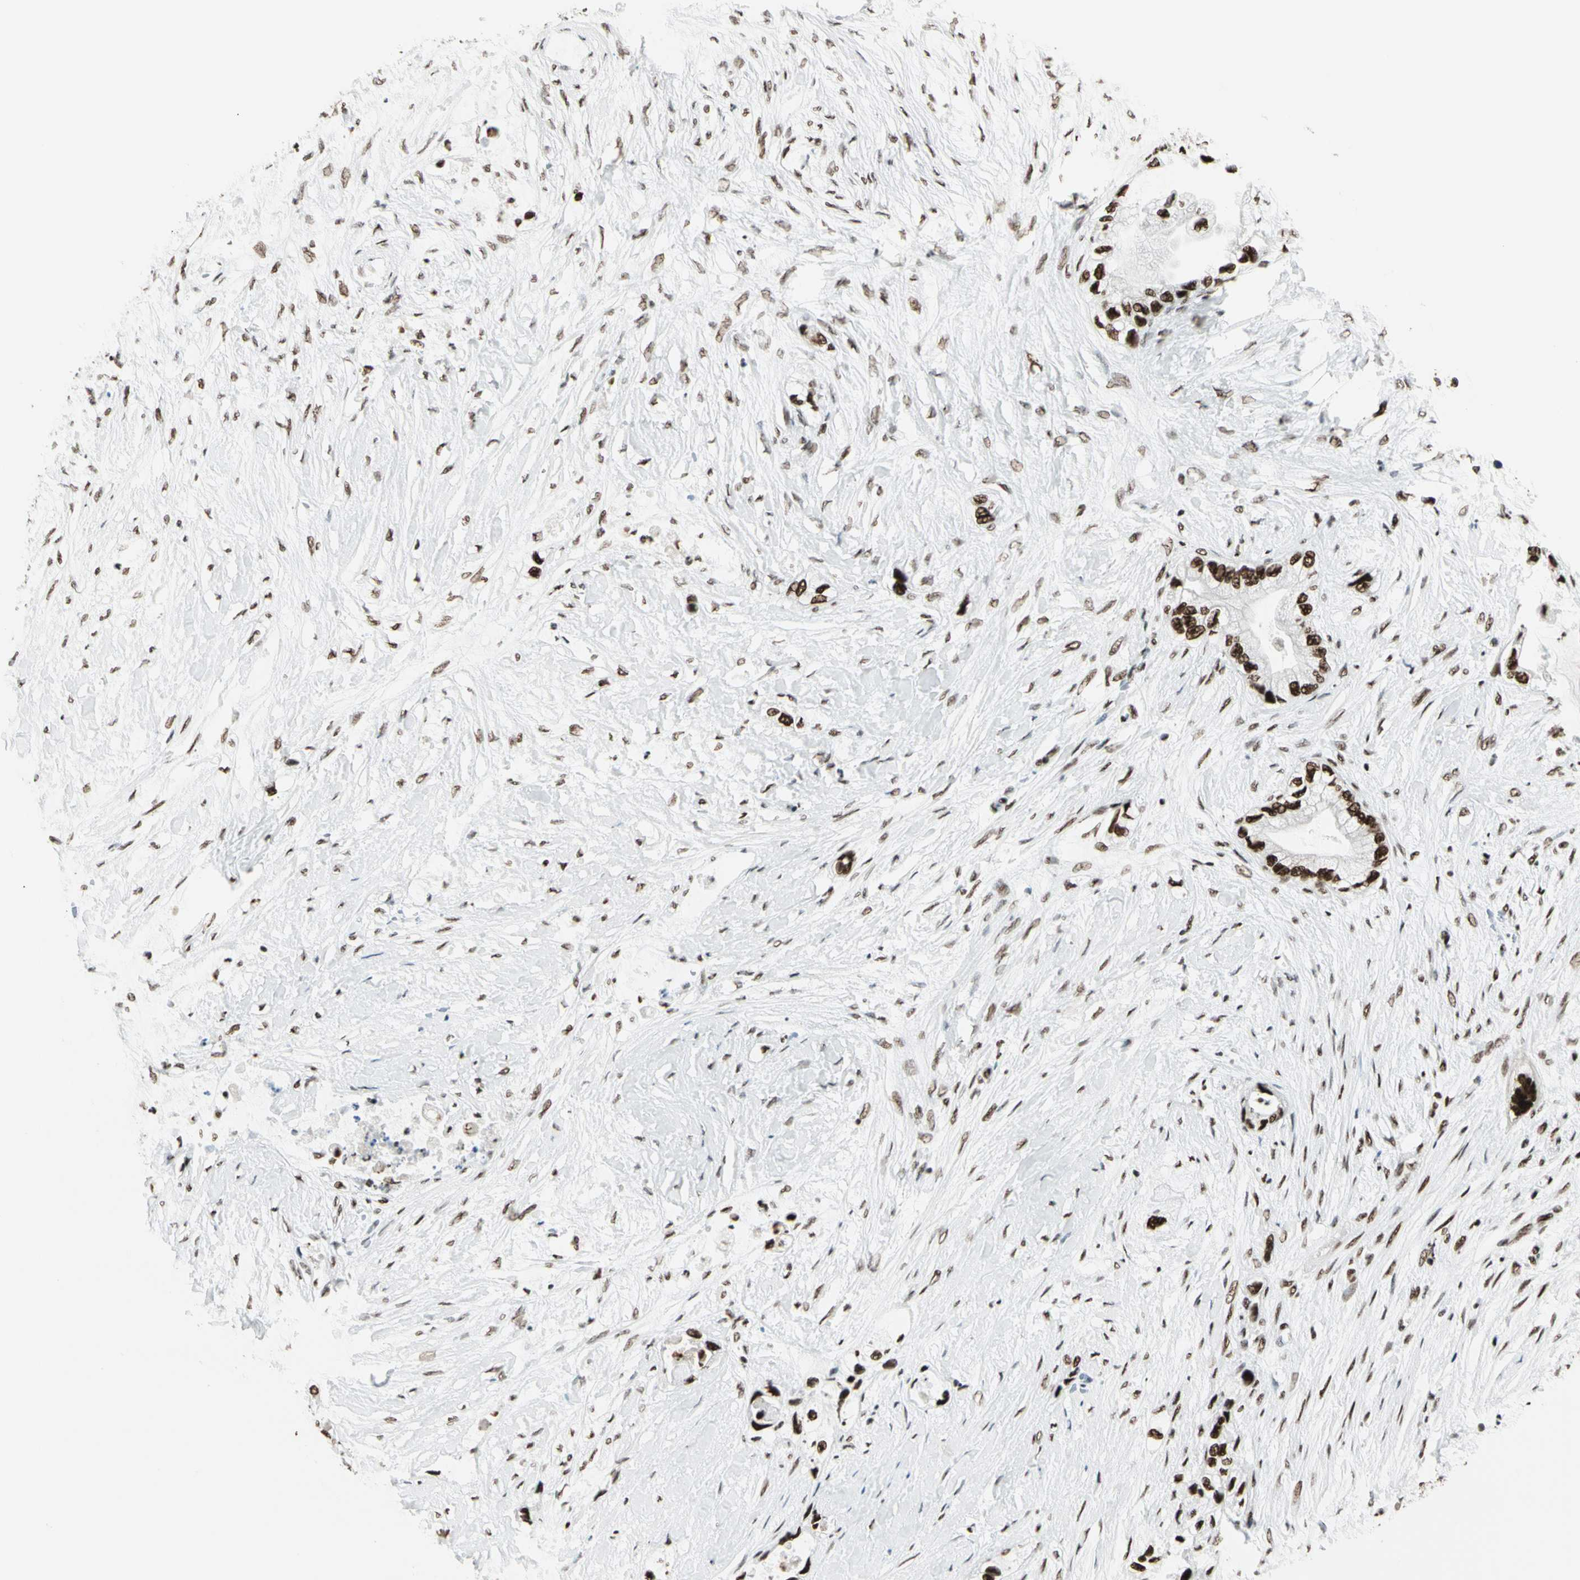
{"staining": {"intensity": "strong", "quantity": ">75%", "location": "nuclear"}, "tissue": "pancreatic cancer", "cell_type": "Tumor cells", "image_type": "cancer", "snomed": [{"axis": "morphology", "description": "Adenocarcinoma, NOS"}, {"axis": "topography", "description": "Pancreas"}], "caption": "Approximately >75% of tumor cells in pancreatic adenocarcinoma display strong nuclear protein staining as visualized by brown immunohistochemical staining.", "gene": "CCAR1", "patient": {"sex": "female", "age": 70}}